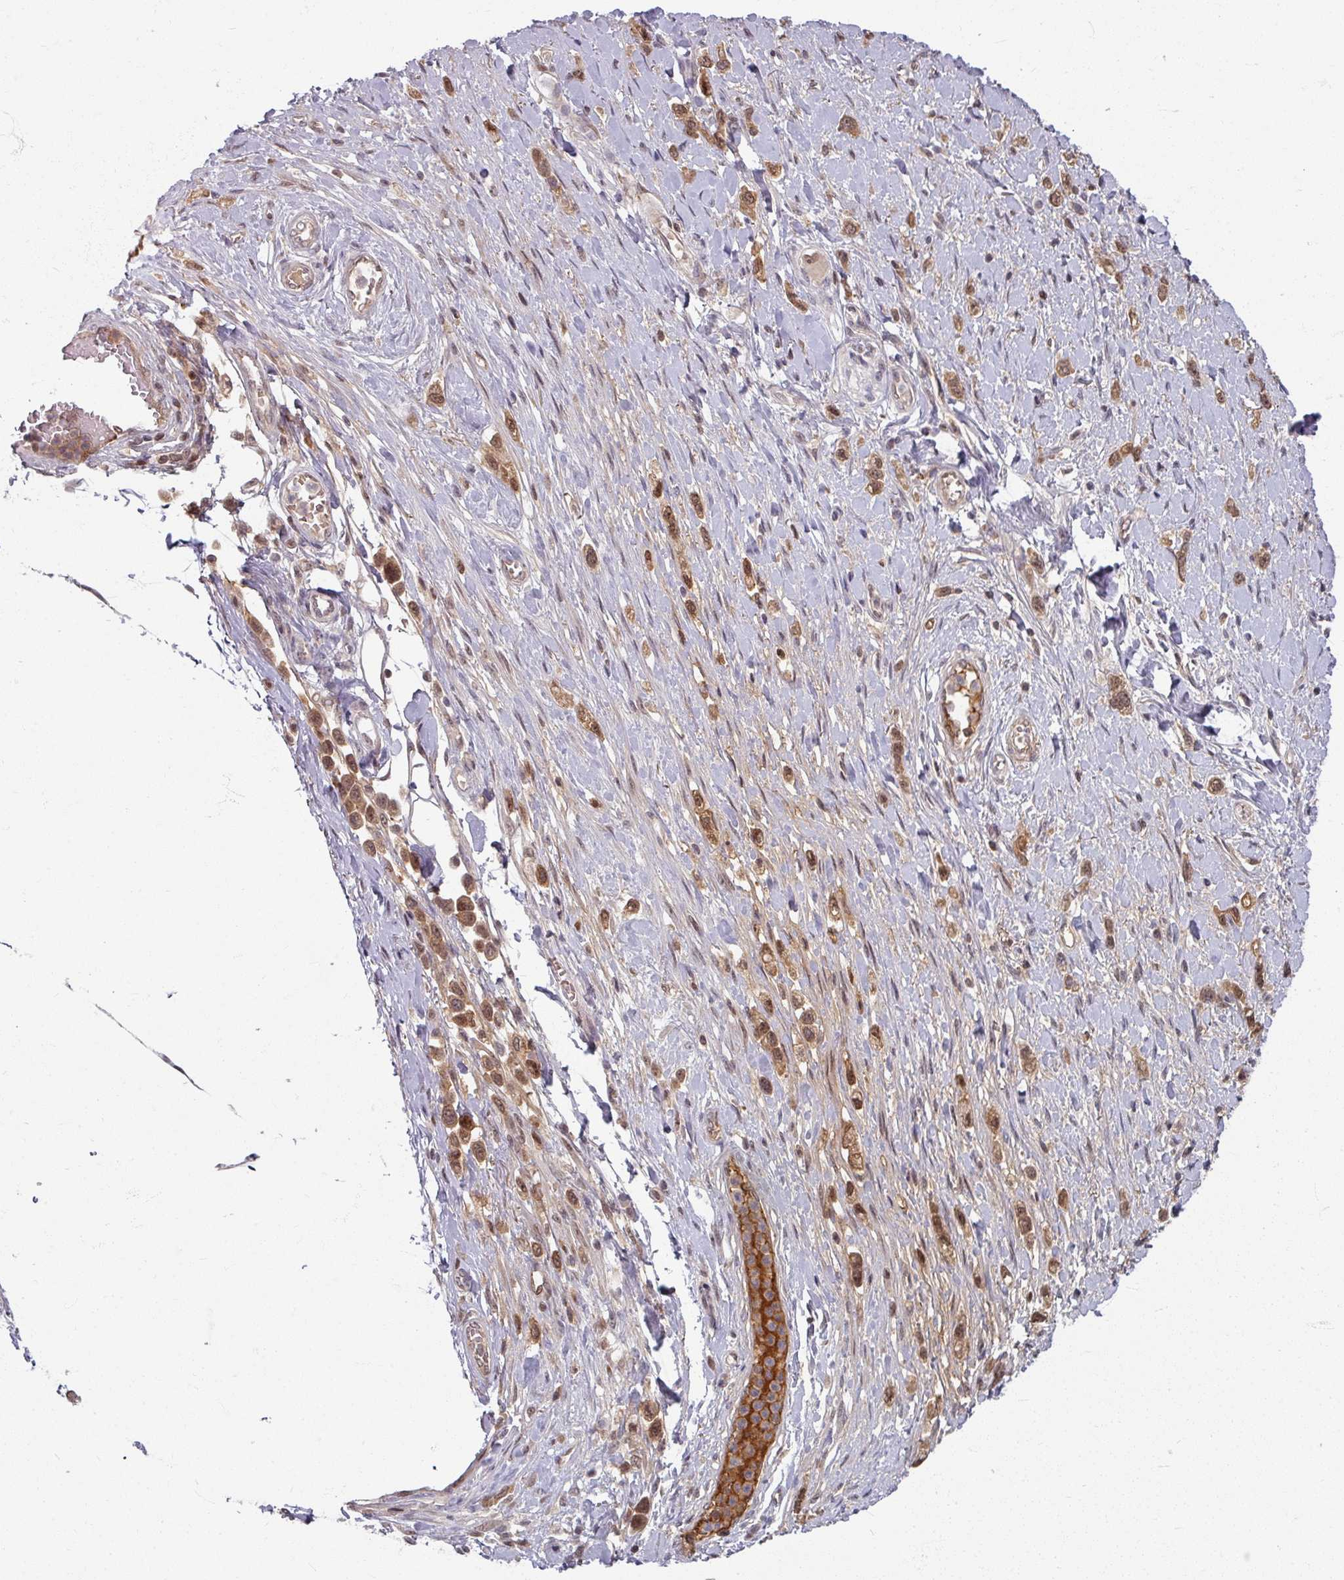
{"staining": {"intensity": "moderate", "quantity": ">75%", "location": "cytoplasmic/membranous,nuclear"}, "tissue": "stomach cancer", "cell_type": "Tumor cells", "image_type": "cancer", "snomed": [{"axis": "morphology", "description": "Adenocarcinoma, NOS"}, {"axis": "topography", "description": "Stomach"}], "caption": "Brown immunohistochemical staining in adenocarcinoma (stomach) demonstrates moderate cytoplasmic/membranous and nuclear staining in approximately >75% of tumor cells.", "gene": "KLC3", "patient": {"sex": "female", "age": 65}}